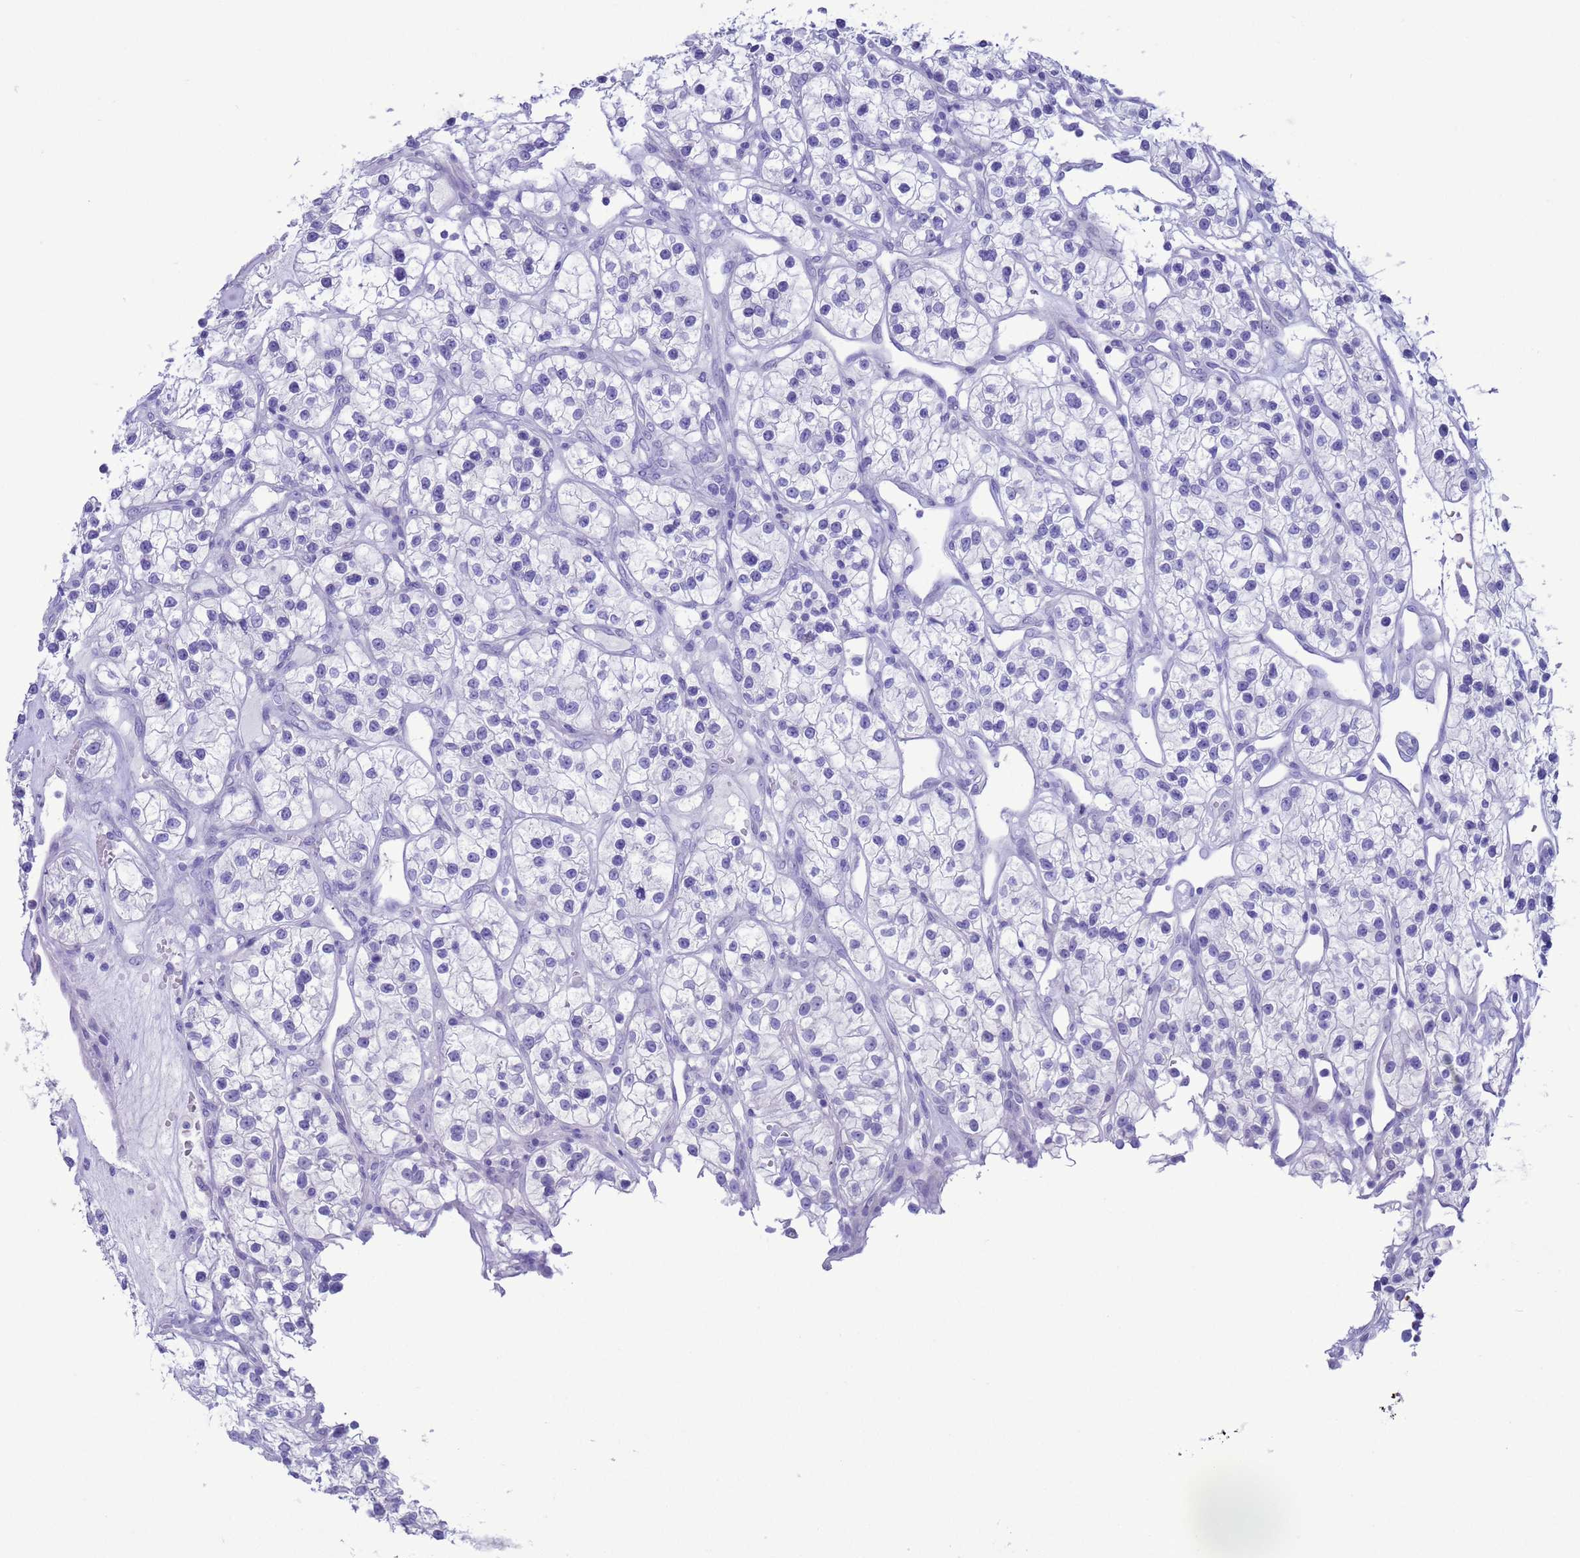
{"staining": {"intensity": "negative", "quantity": "none", "location": "none"}, "tissue": "renal cancer", "cell_type": "Tumor cells", "image_type": "cancer", "snomed": [{"axis": "morphology", "description": "Adenocarcinoma, NOS"}, {"axis": "topography", "description": "Kidney"}], "caption": "This is a image of immunohistochemistry staining of adenocarcinoma (renal), which shows no positivity in tumor cells.", "gene": "GSTM1", "patient": {"sex": "female", "age": 57}}